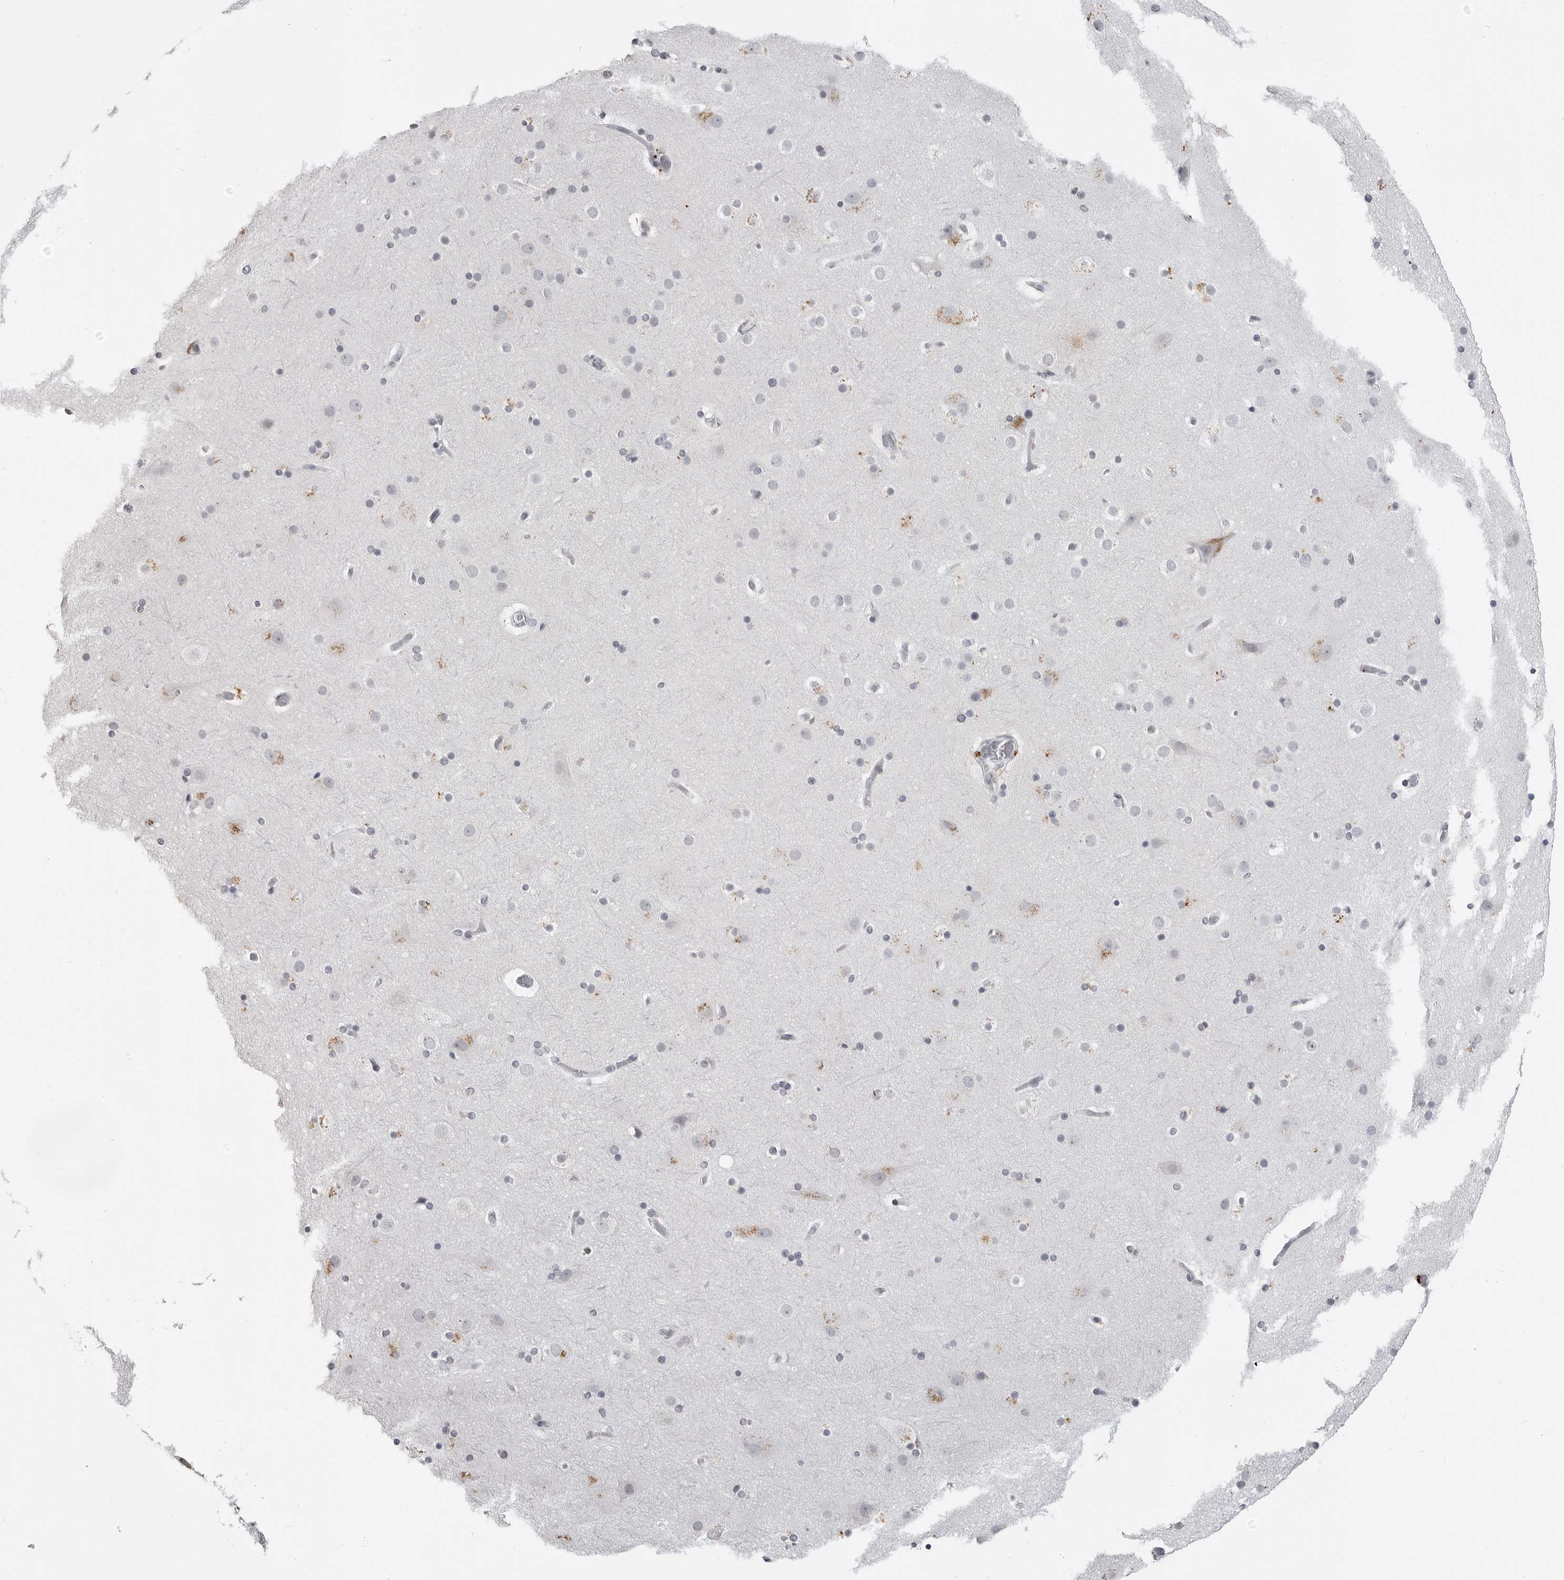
{"staining": {"intensity": "negative", "quantity": "none", "location": "none"}, "tissue": "cerebral cortex", "cell_type": "Endothelial cells", "image_type": "normal", "snomed": [{"axis": "morphology", "description": "Normal tissue, NOS"}, {"axis": "topography", "description": "Cerebral cortex"}], "caption": "This is an IHC image of normal human cerebral cortex. There is no expression in endothelial cells.", "gene": "PRSS1", "patient": {"sex": "male", "age": 57}}